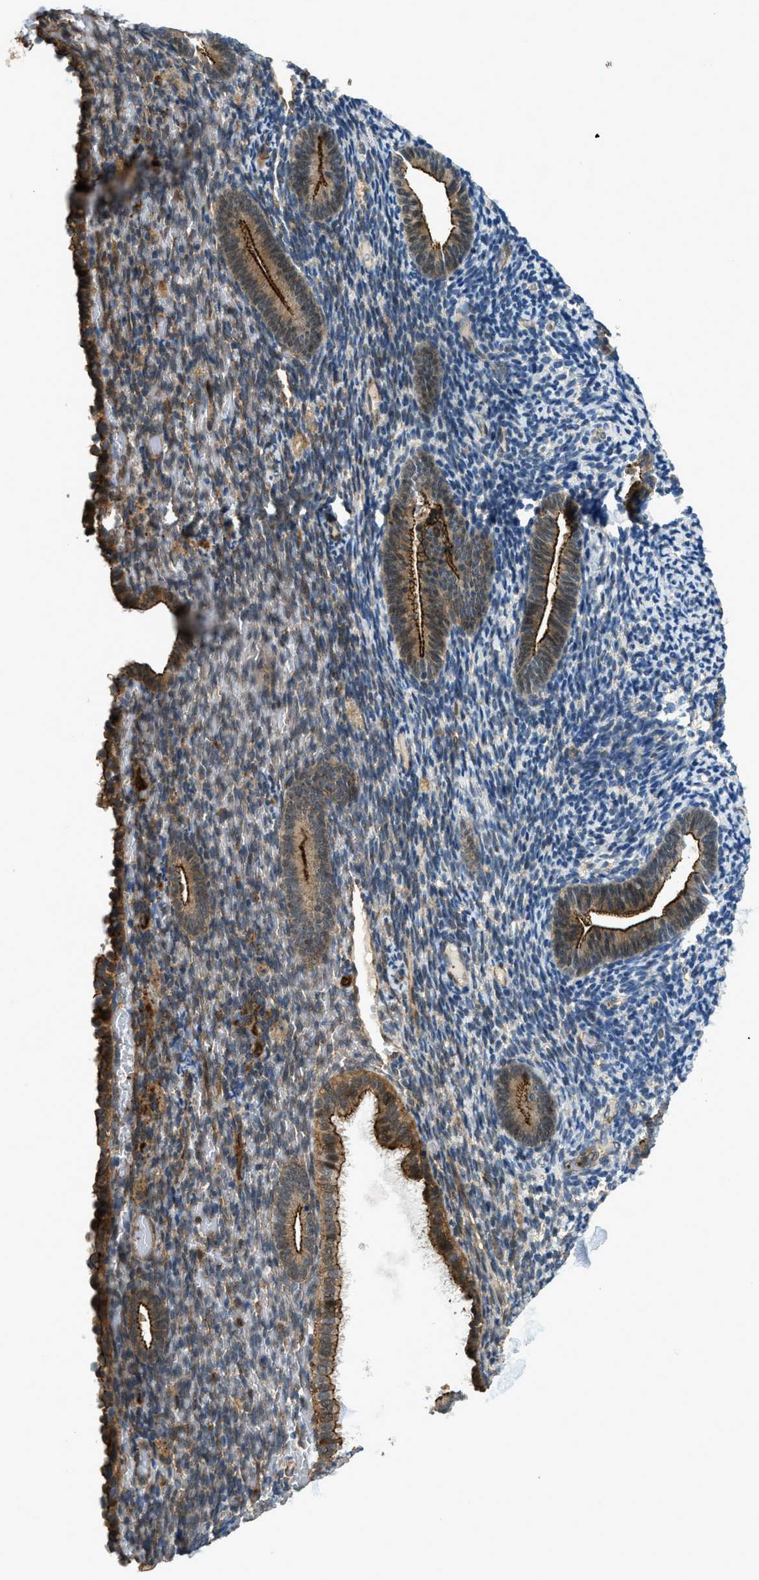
{"staining": {"intensity": "weak", "quantity": "25%-75%", "location": "cytoplasmic/membranous"}, "tissue": "endometrium", "cell_type": "Cells in endometrial stroma", "image_type": "normal", "snomed": [{"axis": "morphology", "description": "Normal tissue, NOS"}, {"axis": "topography", "description": "Endometrium"}], "caption": "Brown immunohistochemical staining in benign endometrium reveals weak cytoplasmic/membranous positivity in approximately 25%-75% of cells in endometrial stroma. The protein of interest is stained brown, and the nuclei are stained in blue (DAB IHC with brightfield microscopy, high magnification).", "gene": "CGN", "patient": {"sex": "female", "age": 51}}